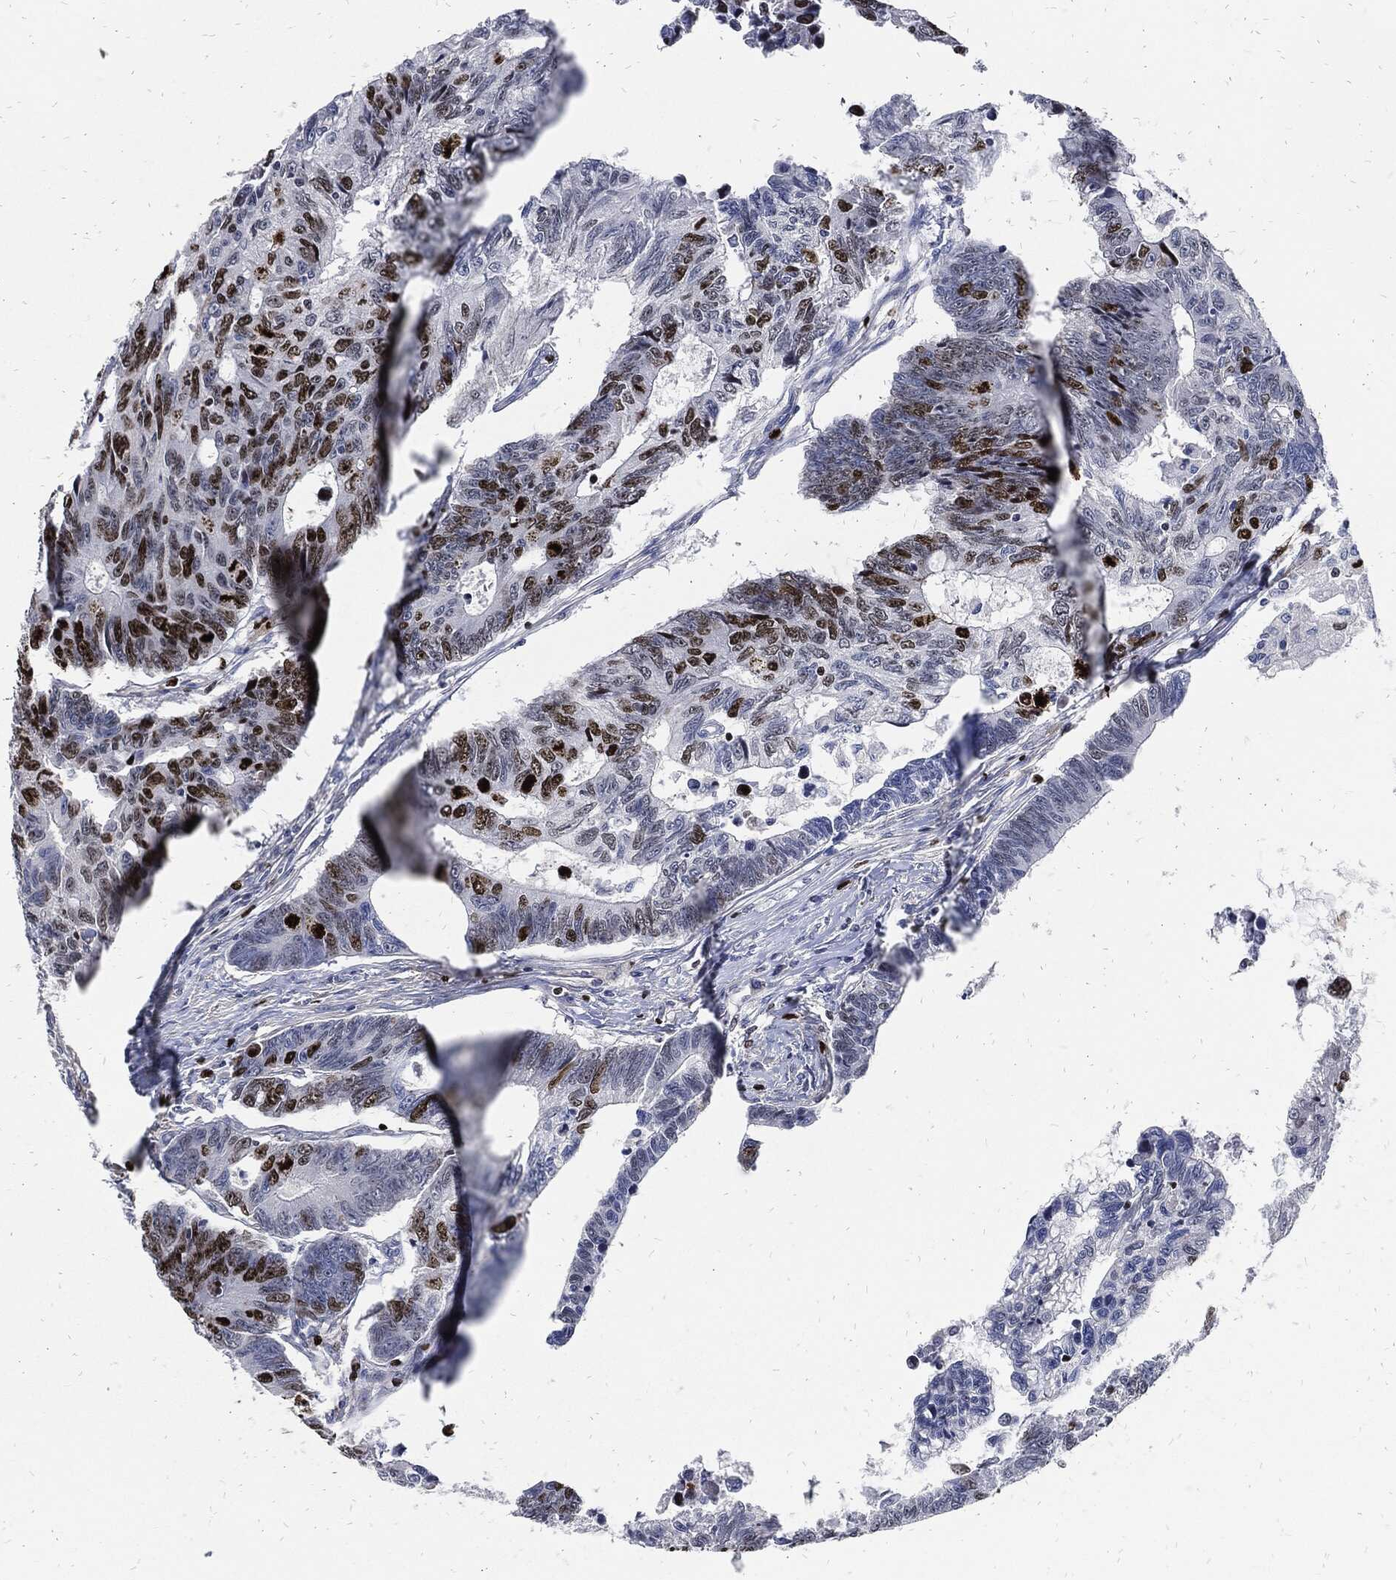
{"staining": {"intensity": "strong", "quantity": "25%-75%", "location": "nuclear"}, "tissue": "colorectal cancer", "cell_type": "Tumor cells", "image_type": "cancer", "snomed": [{"axis": "morphology", "description": "Adenocarcinoma, NOS"}, {"axis": "topography", "description": "Colon"}], "caption": "Protein staining of colorectal cancer (adenocarcinoma) tissue exhibits strong nuclear expression in approximately 25%-75% of tumor cells.", "gene": "MKI67", "patient": {"sex": "female", "age": 77}}